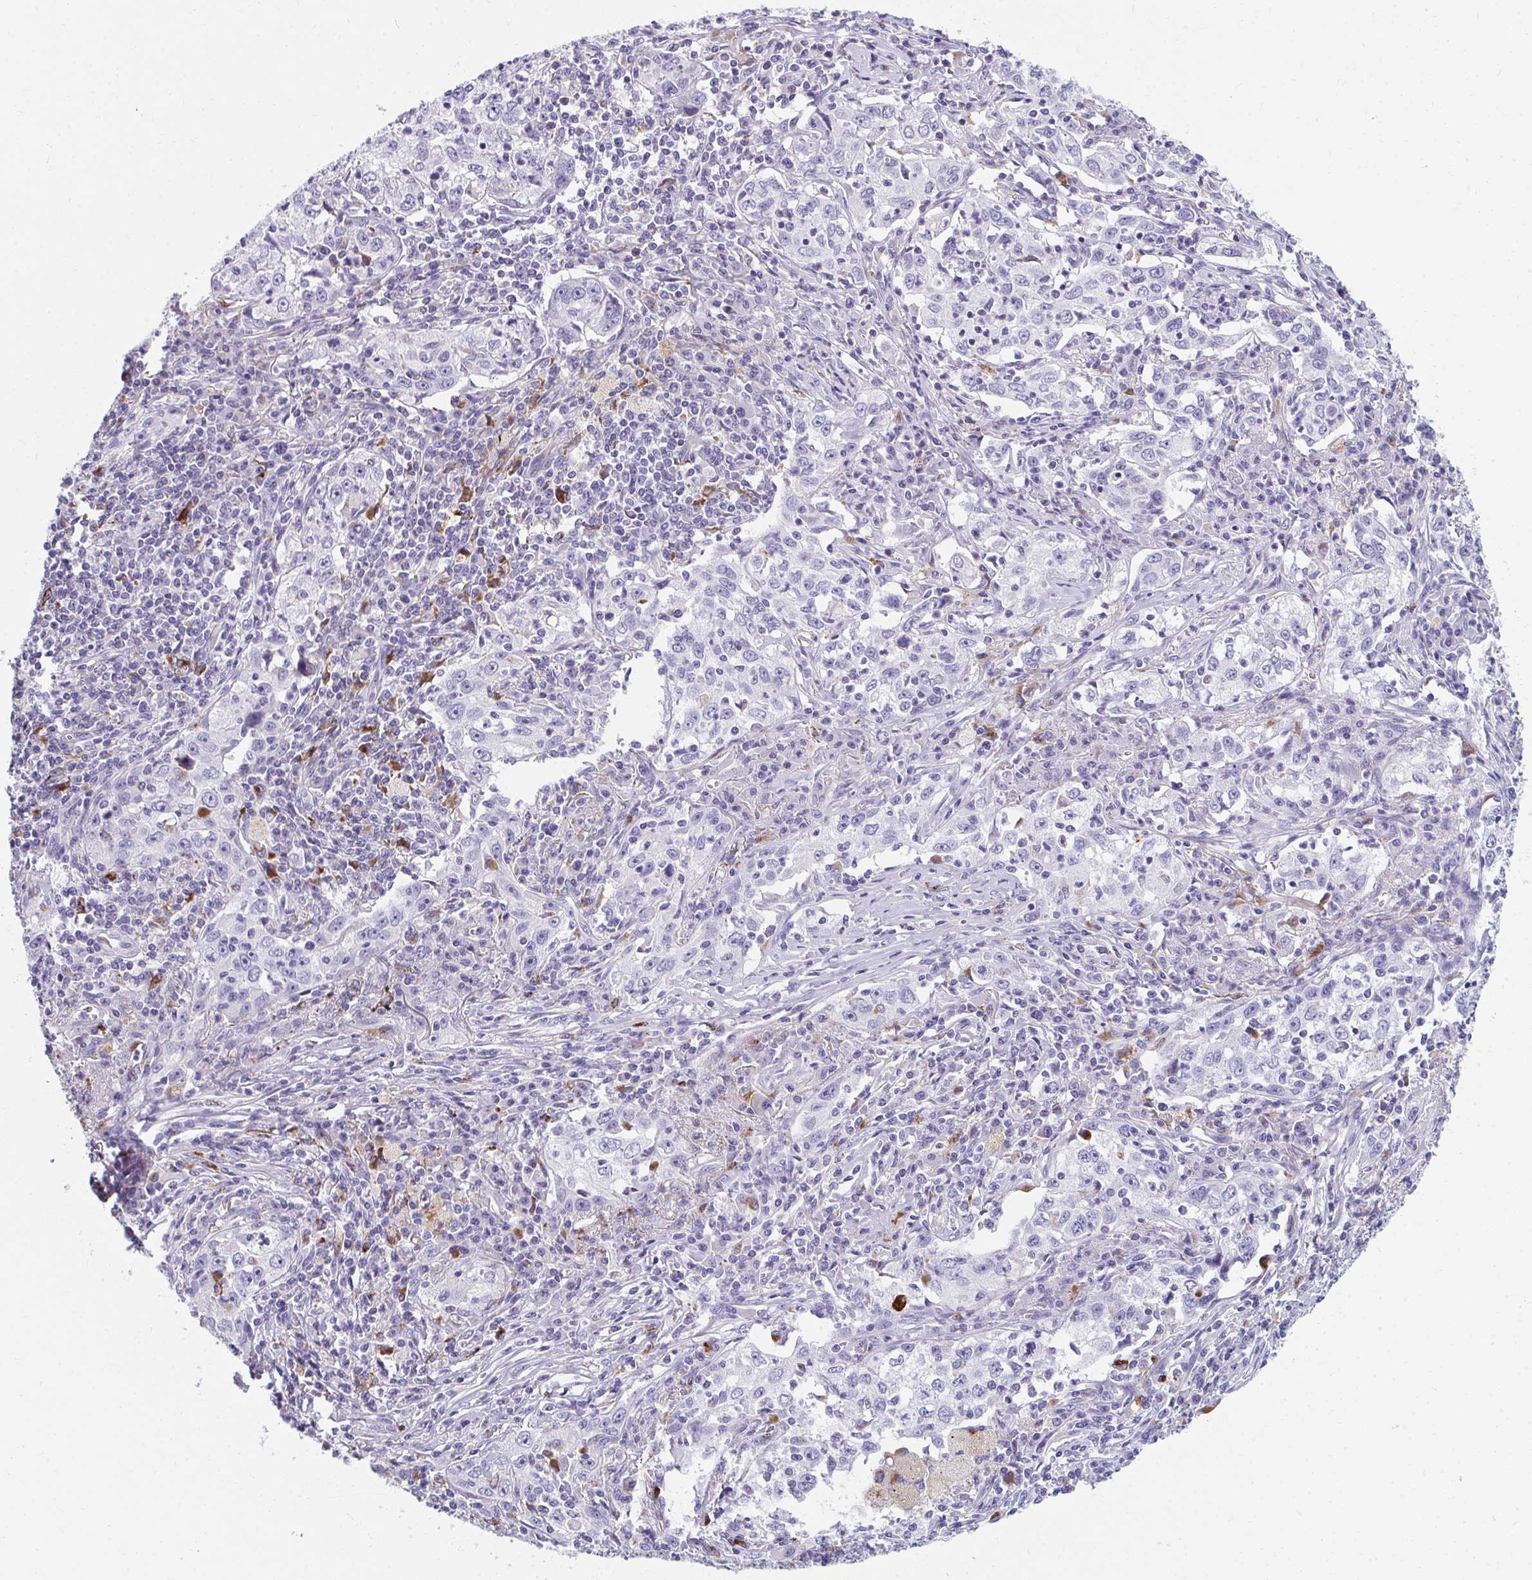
{"staining": {"intensity": "negative", "quantity": "none", "location": "none"}, "tissue": "lung cancer", "cell_type": "Tumor cells", "image_type": "cancer", "snomed": [{"axis": "morphology", "description": "Squamous cell carcinoma, NOS"}, {"axis": "topography", "description": "Lung"}], "caption": "A histopathology image of human squamous cell carcinoma (lung) is negative for staining in tumor cells.", "gene": "EIF1AD", "patient": {"sex": "male", "age": 71}}